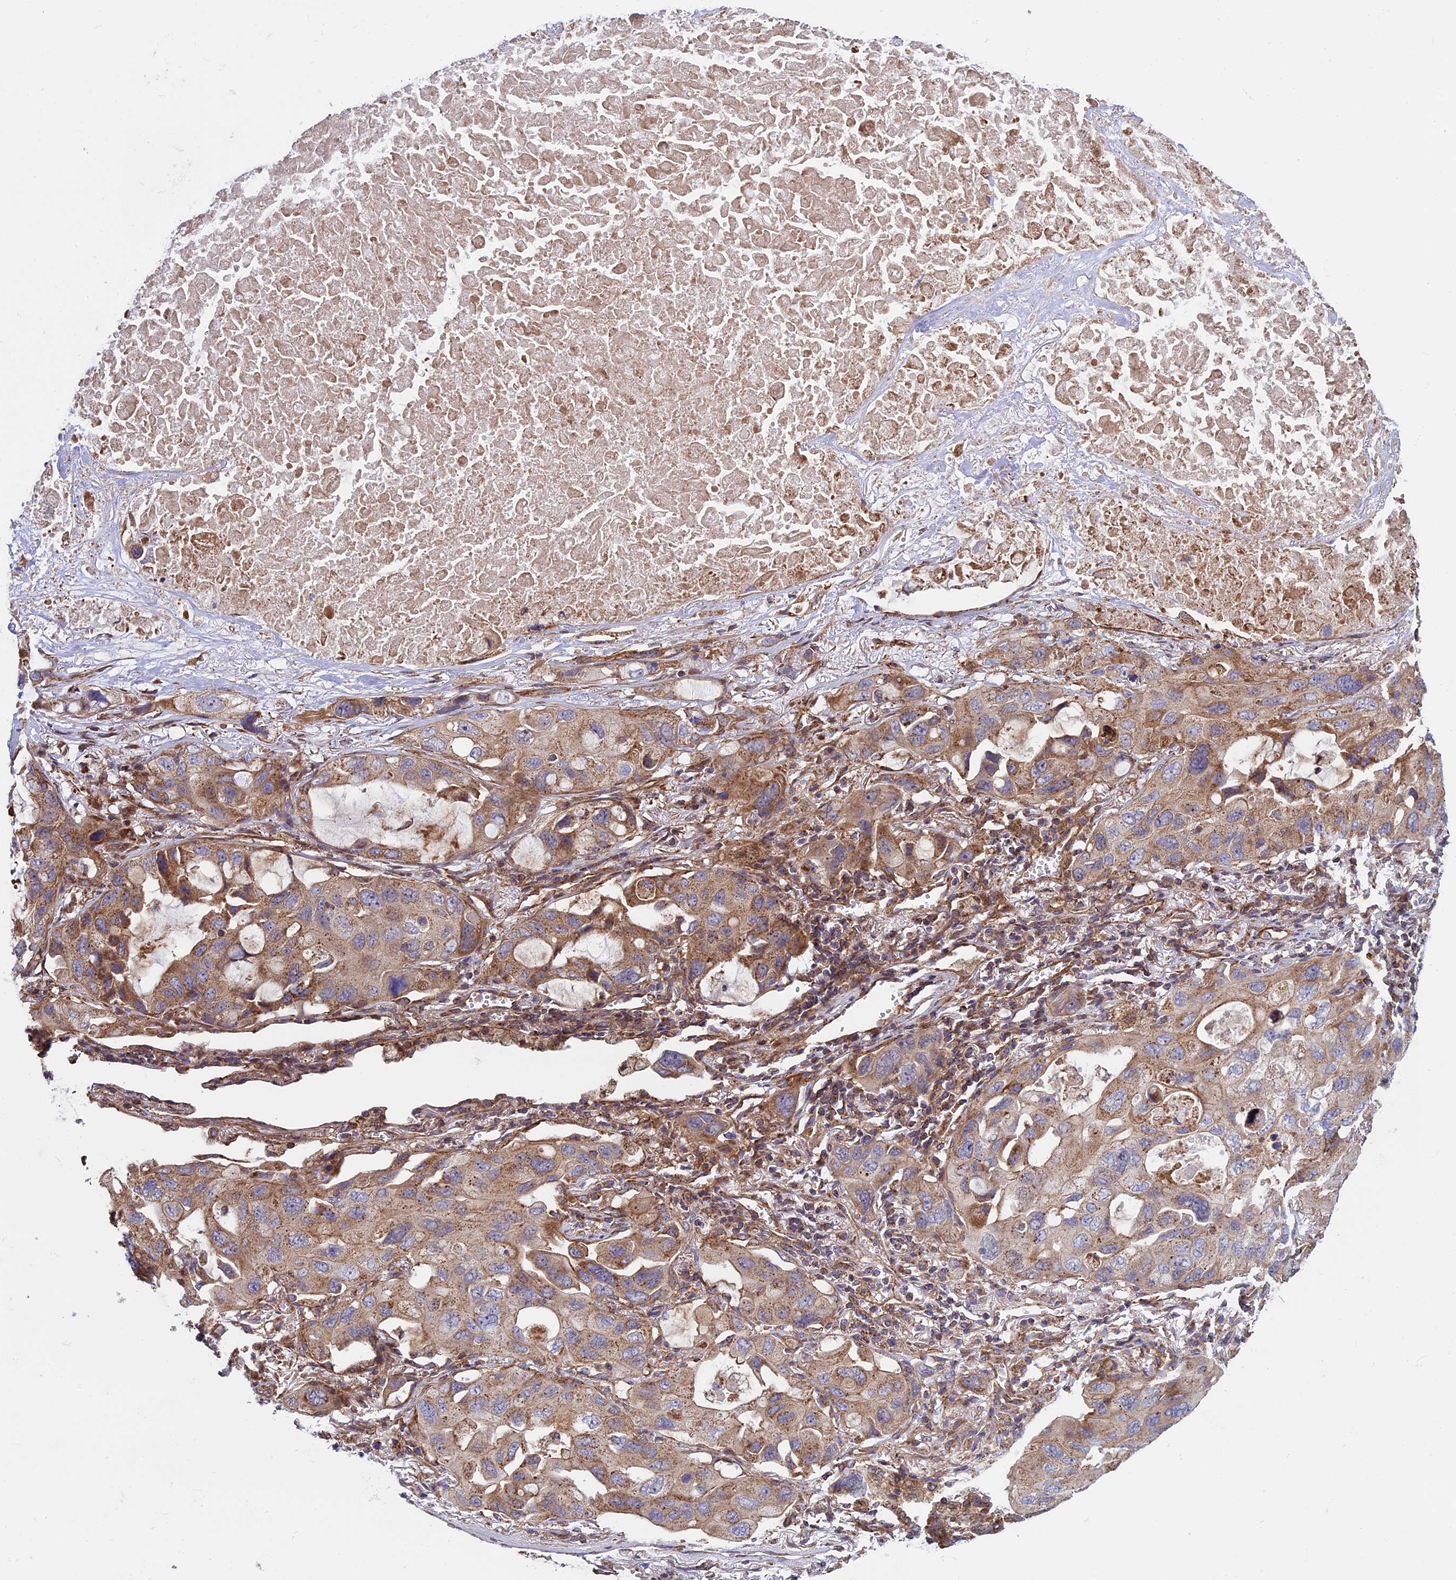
{"staining": {"intensity": "moderate", "quantity": ">75%", "location": "cytoplasmic/membranous"}, "tissue": "lung cancer", "cell_type": "Tumor cells", "image_type": "cancer", "snomed": [{"axis": "morphology", "description": "Squamous cell carcinoma, NOS"}, {"axis": "topography", "description": "Lung"}], "caption": "Immunohistochemical staining of human lung cancer (squamous cell carcinoma) reveals medium levels of moderate cytoplasmic/membranous protein staining in approximately >75% of tumor cells. (DAB IHC, brown staining for protein, blue staining for nuclei).", "gene": "CCDC8", "patient": {"sex": "female", "age": 73}}